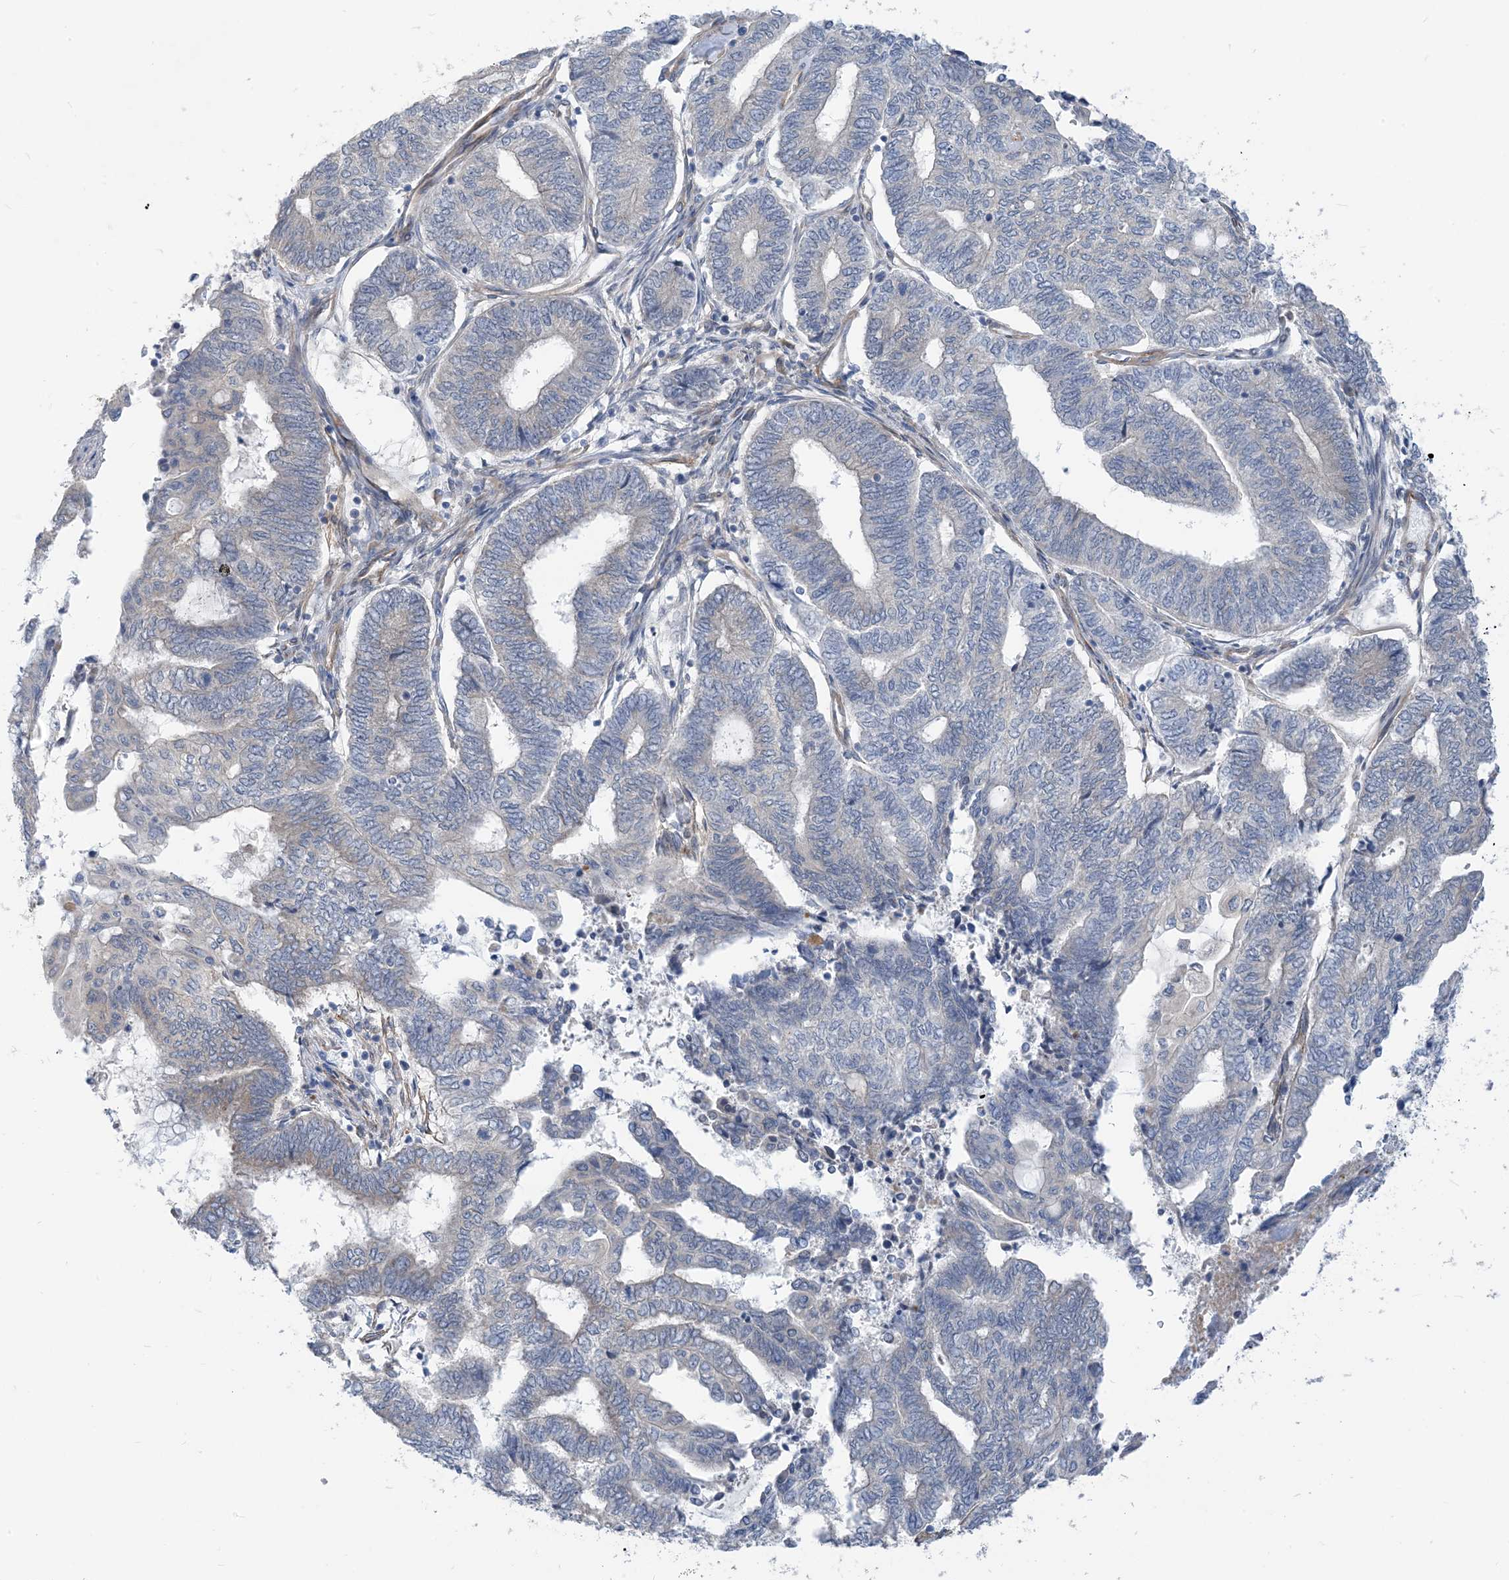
{"staining": {"intensity": "negative", "quantity": "none", "location": "none"}, "tissue": "endometrial cancer", "cell_type": "Tumor cells", "image_type": "cancer", "snomed": [{"axis": "morphology", "description": "Adenocarcinoma, NOS"}, {"axis": "topography", "description": "Uterus"}, {"axis": "topography", "description": "Endometrium"}], "caption": "Micrograph shows no significant protein staining in tumor cells of endometrial cancer (adenocarcinoma). (DAB immunohistochemistry (IHC) with hematoxylin counter stain).", "gene": "PLEKHA3", "patient": {"sex": "female", "age": 70}}